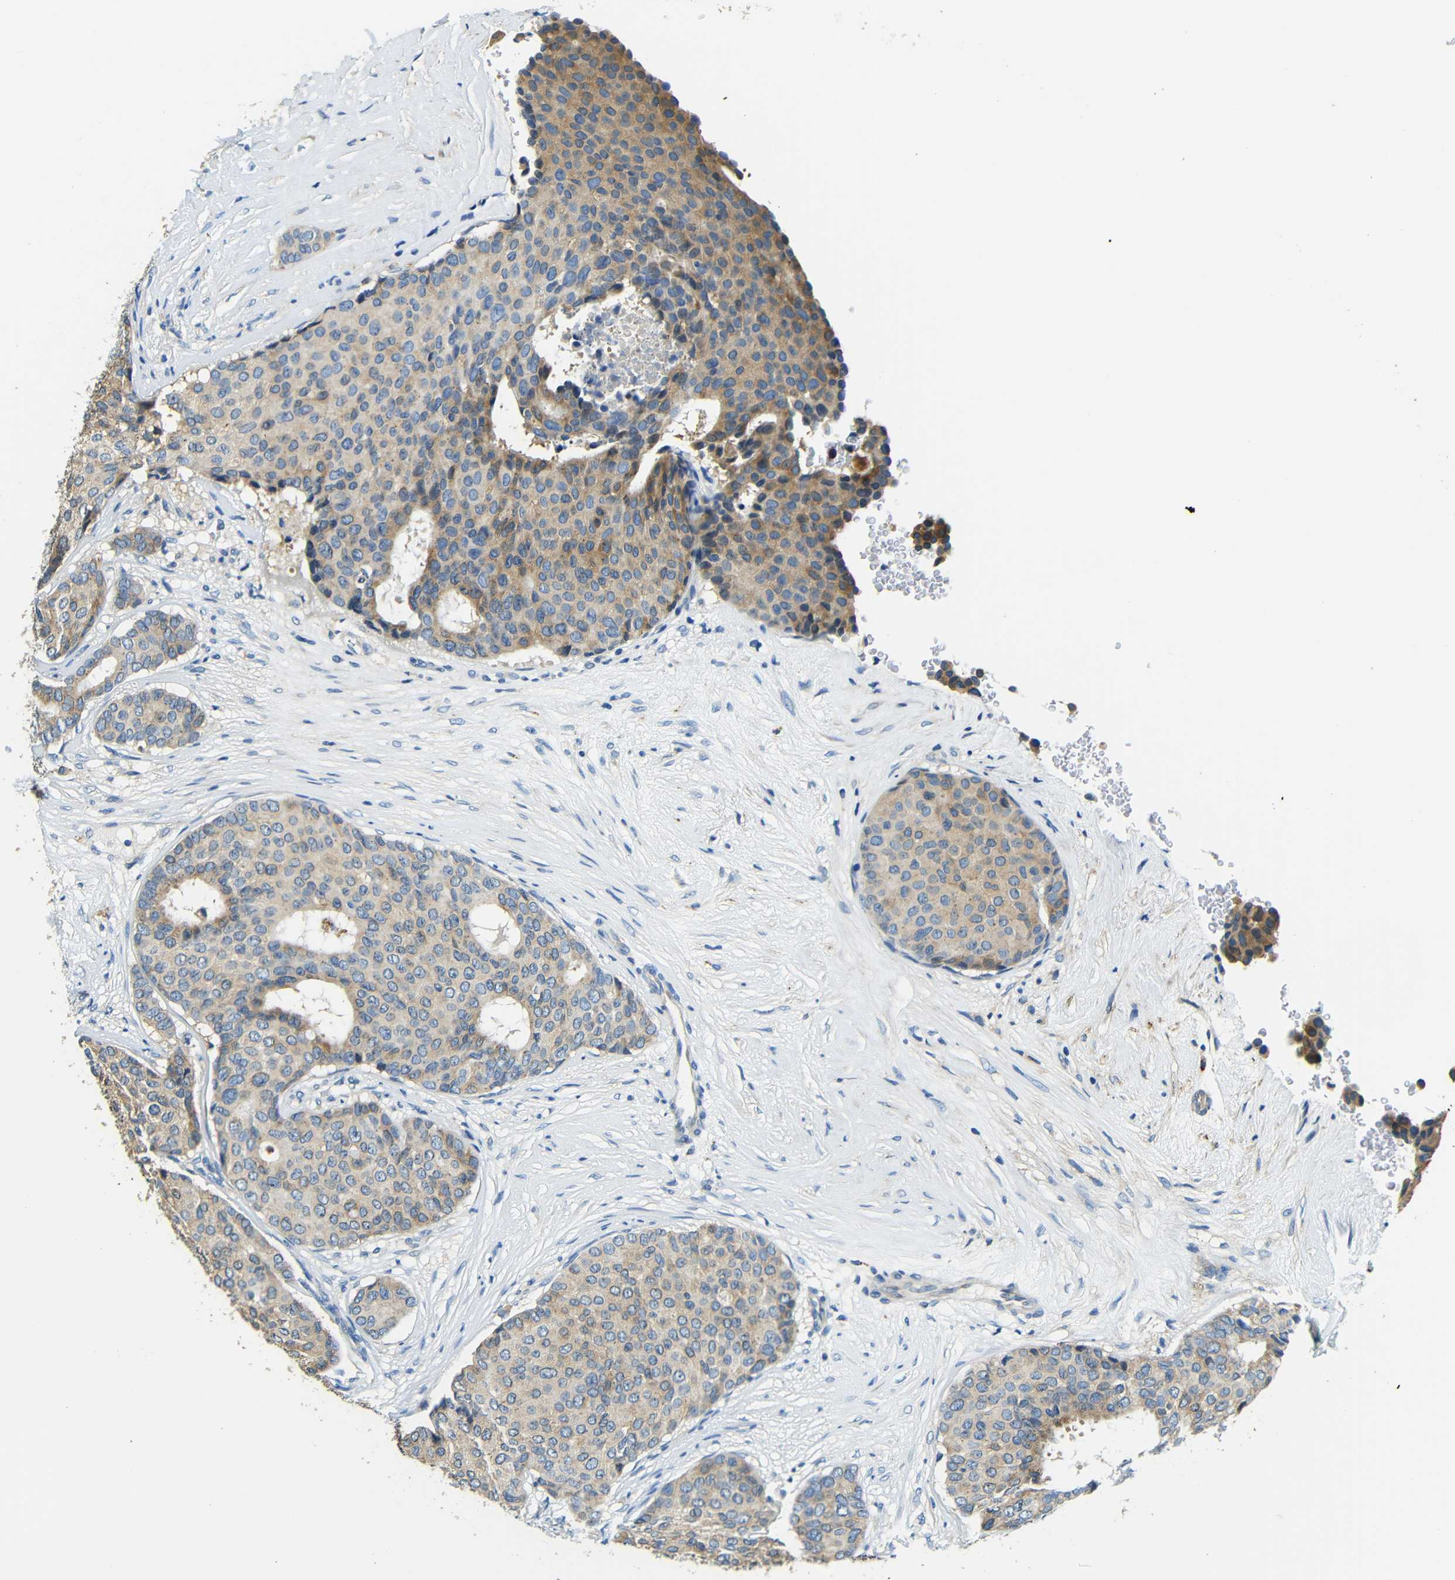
{"staining": {"intensity": "weak", "quantity": "25%-75%", "location": "cytoplasmic/membranous"}, "tissue": "breast cancer", "cell_type": "Tumor cells", "image_type": "cancer", "snomed": [{"axis": "morphology", "description": "Duct carcinoma"}, {"axis": "topography", "description": "Breast"}], "caption": "High-power microscopy captured an IHC photomicrograph of breast cancer, revealing weak cytoplasmic/membranous staining in about 25%-75% of tumor cells.", "gene": "FMO5", "patient": {"sex": "female", "age": 75}}